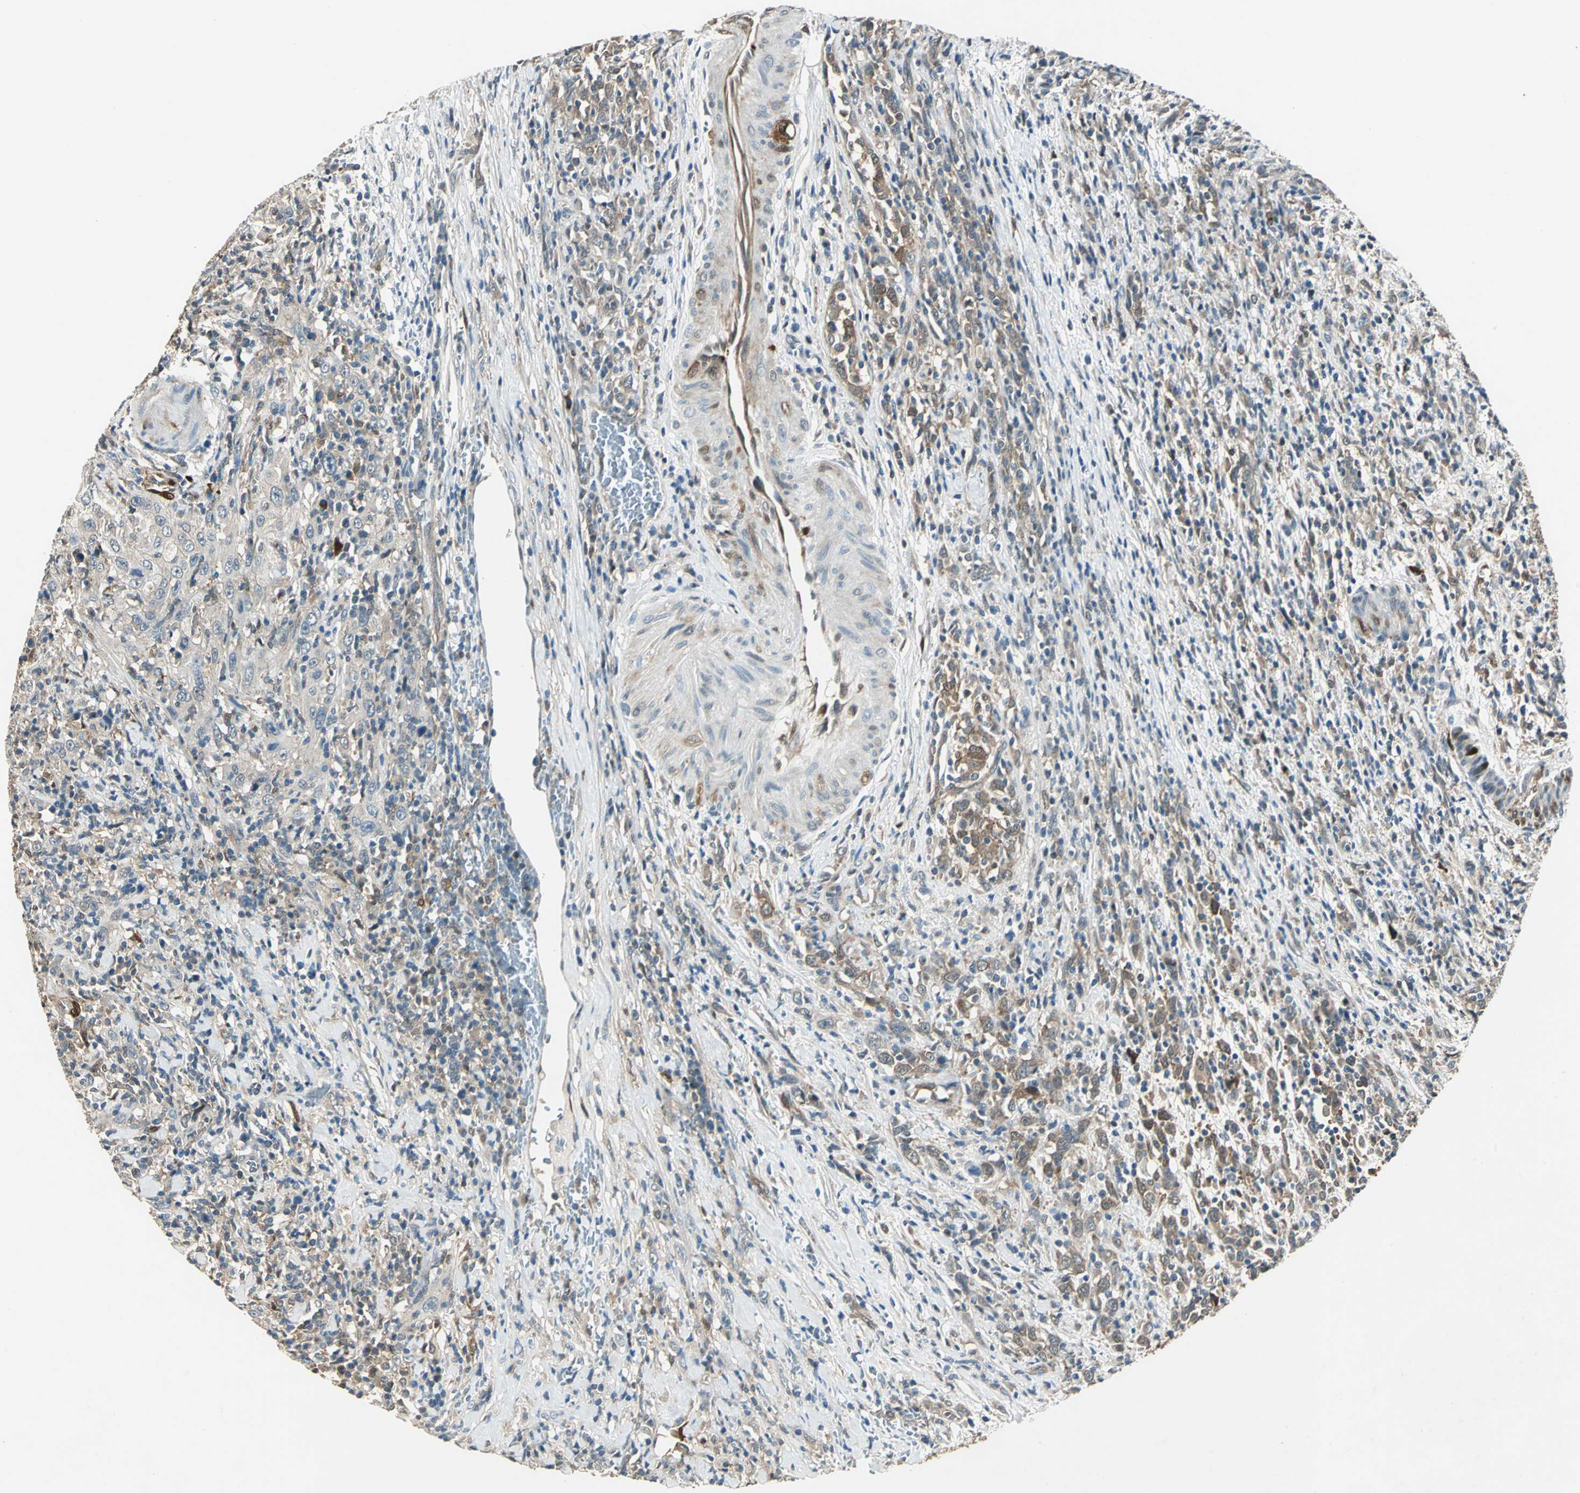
{"staining": {"intensity": "moderate", "quantity": ">75%", "location": "cytoplasmic/membranous"}, "tissue": "urothelial cancer", "cell_type": "Tumor cells", "image_type": "cancer", "snomed": [{"axis": "morphology", "description": "Urothelial carcinoma, High grade"}, {"axis": "topography", "description": "Urinary bladder"}], "caption": "Urothelial cancer stained with a protein marker shows moderate staining in tumor cells.", "gene": "RRM2B", "patient": {"sex": "male", "age": 61}}